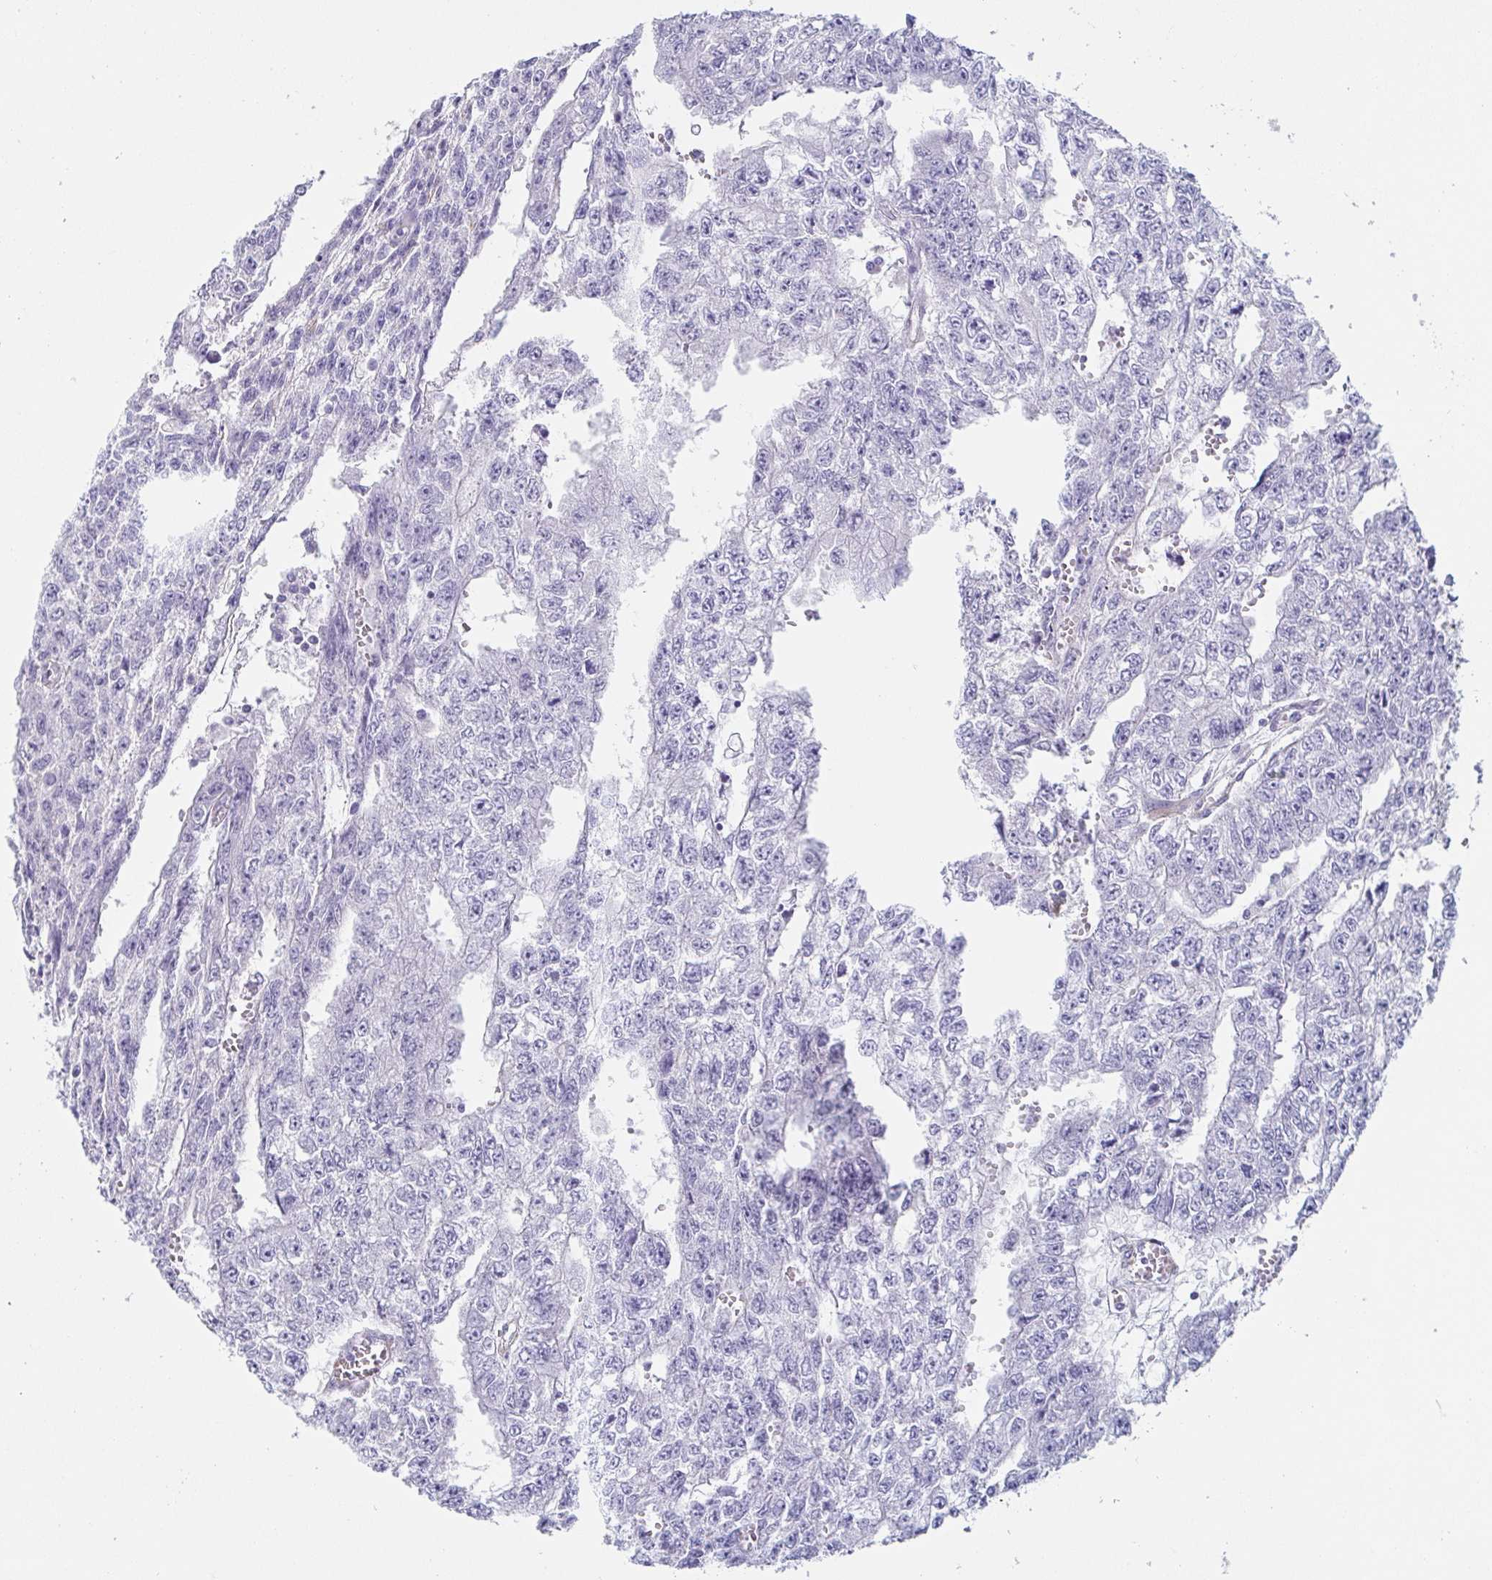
{"staining": {"intensity": "negative", "quantity": "none", "location": "none"}, "tissue": "testis cancer", "cell_type": "Tumor cells", "image_type": "cancer", "snomed": [{"axis": "morphology", "description": "Carcinoma, Embryonal, NOS"}, {"axis": "morphology", "description": "Teratoma, malignant, NOS"}, {"axis": "topography", "description": "Testis"}], "caption": "Tumor cells are negative for protein expression in human testis cancer (teratoma (malignant)).", "gene": "PRR27", "patient": {"sex": "male", "age": 24}}